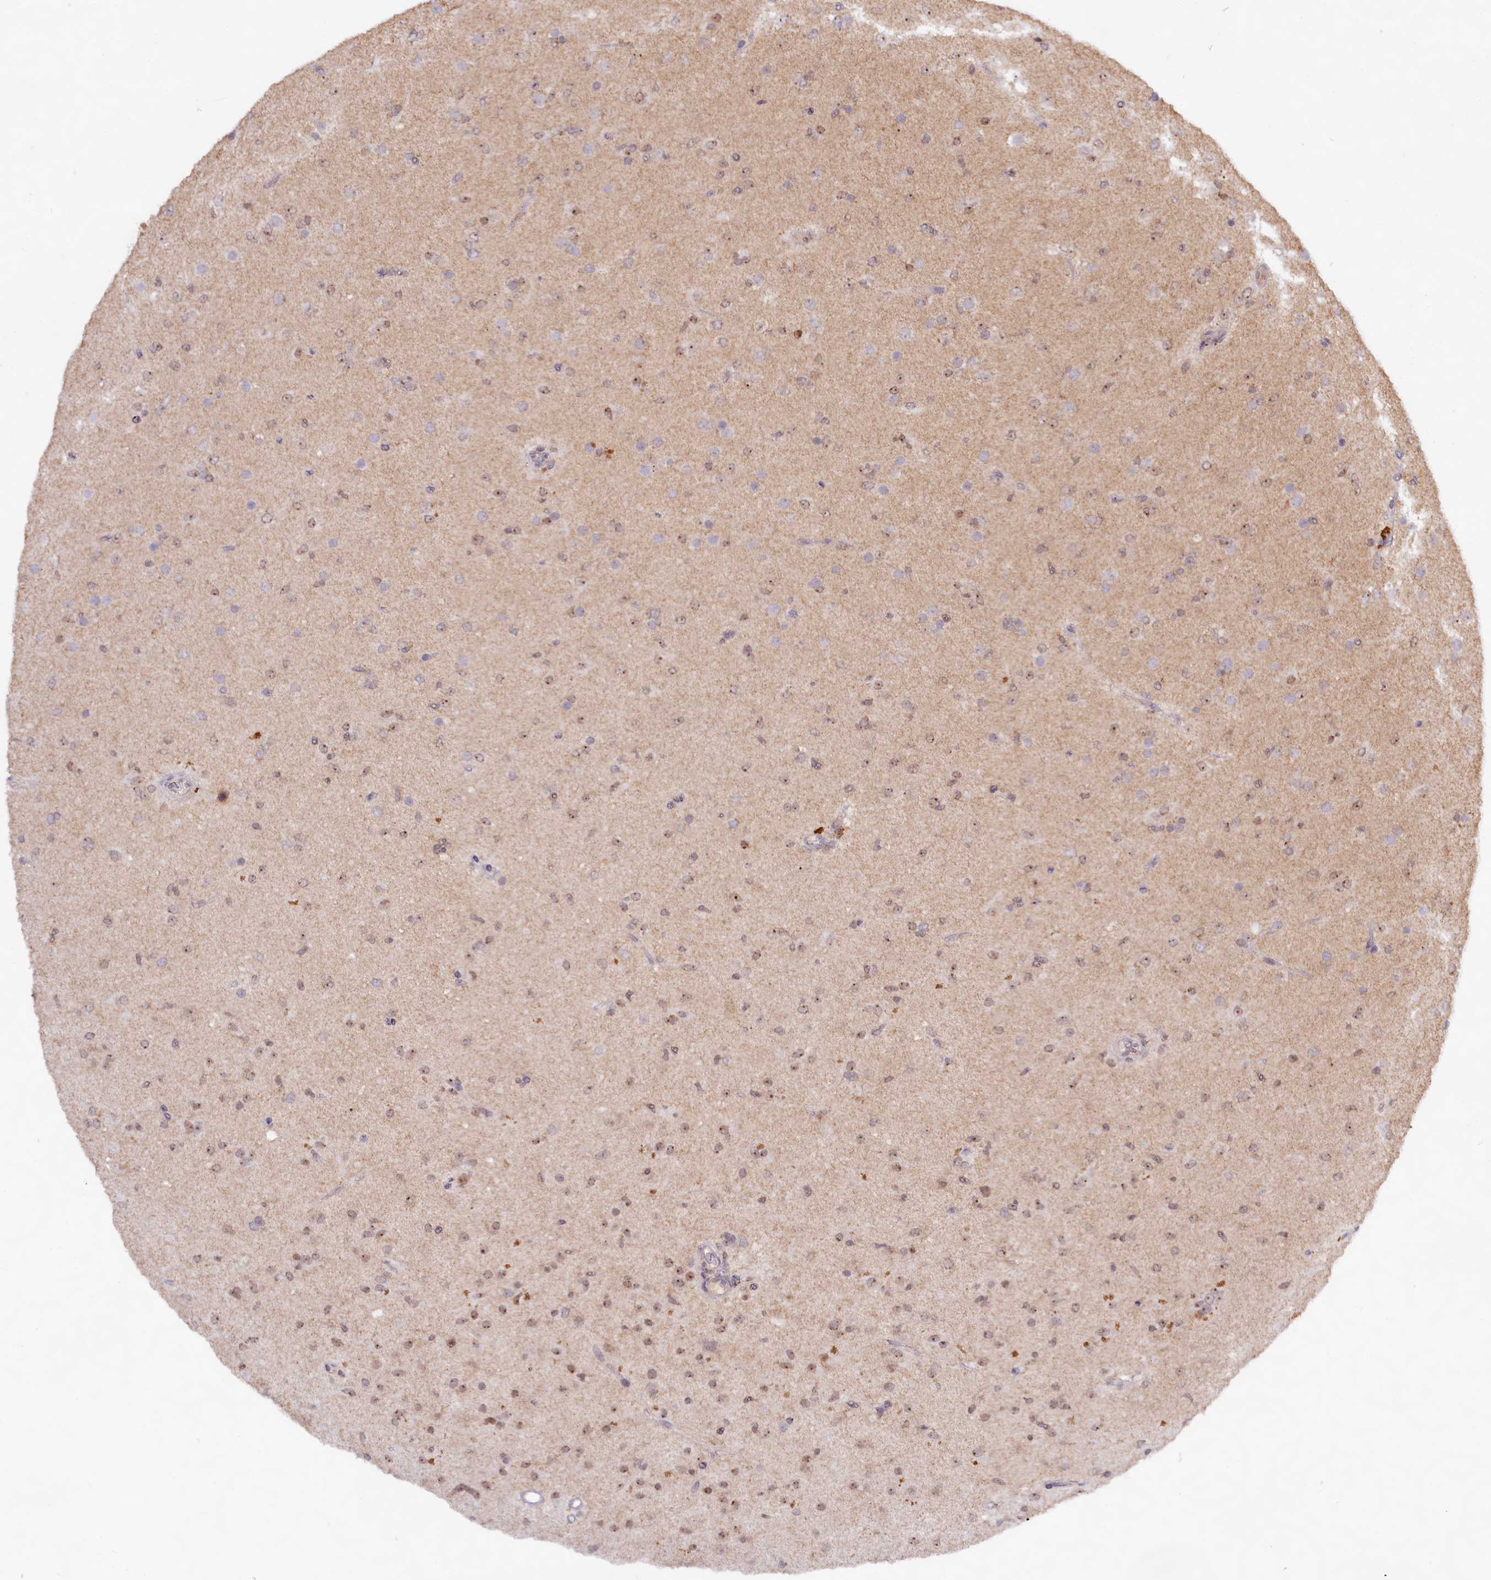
{"staining": {"intensity": "moderate", "quantity": ">75%", "location": "nuclear"}, "tissue": "glioma", "cell_type": "Tumor cells", "image_type": "cancer", "snomed": [{"axis": "morphology", "description": "Glioma, malignant, Low grade"}, {"axis": "topography", "description": "Brain"}], "caption": "An image showing moderate nuclear expression in about >75% of tumor cells in glioma, as visualized by brown immunohistochemical staining.", "gene": "RRP8", "patient": {"sex": "male", "age": 65}}